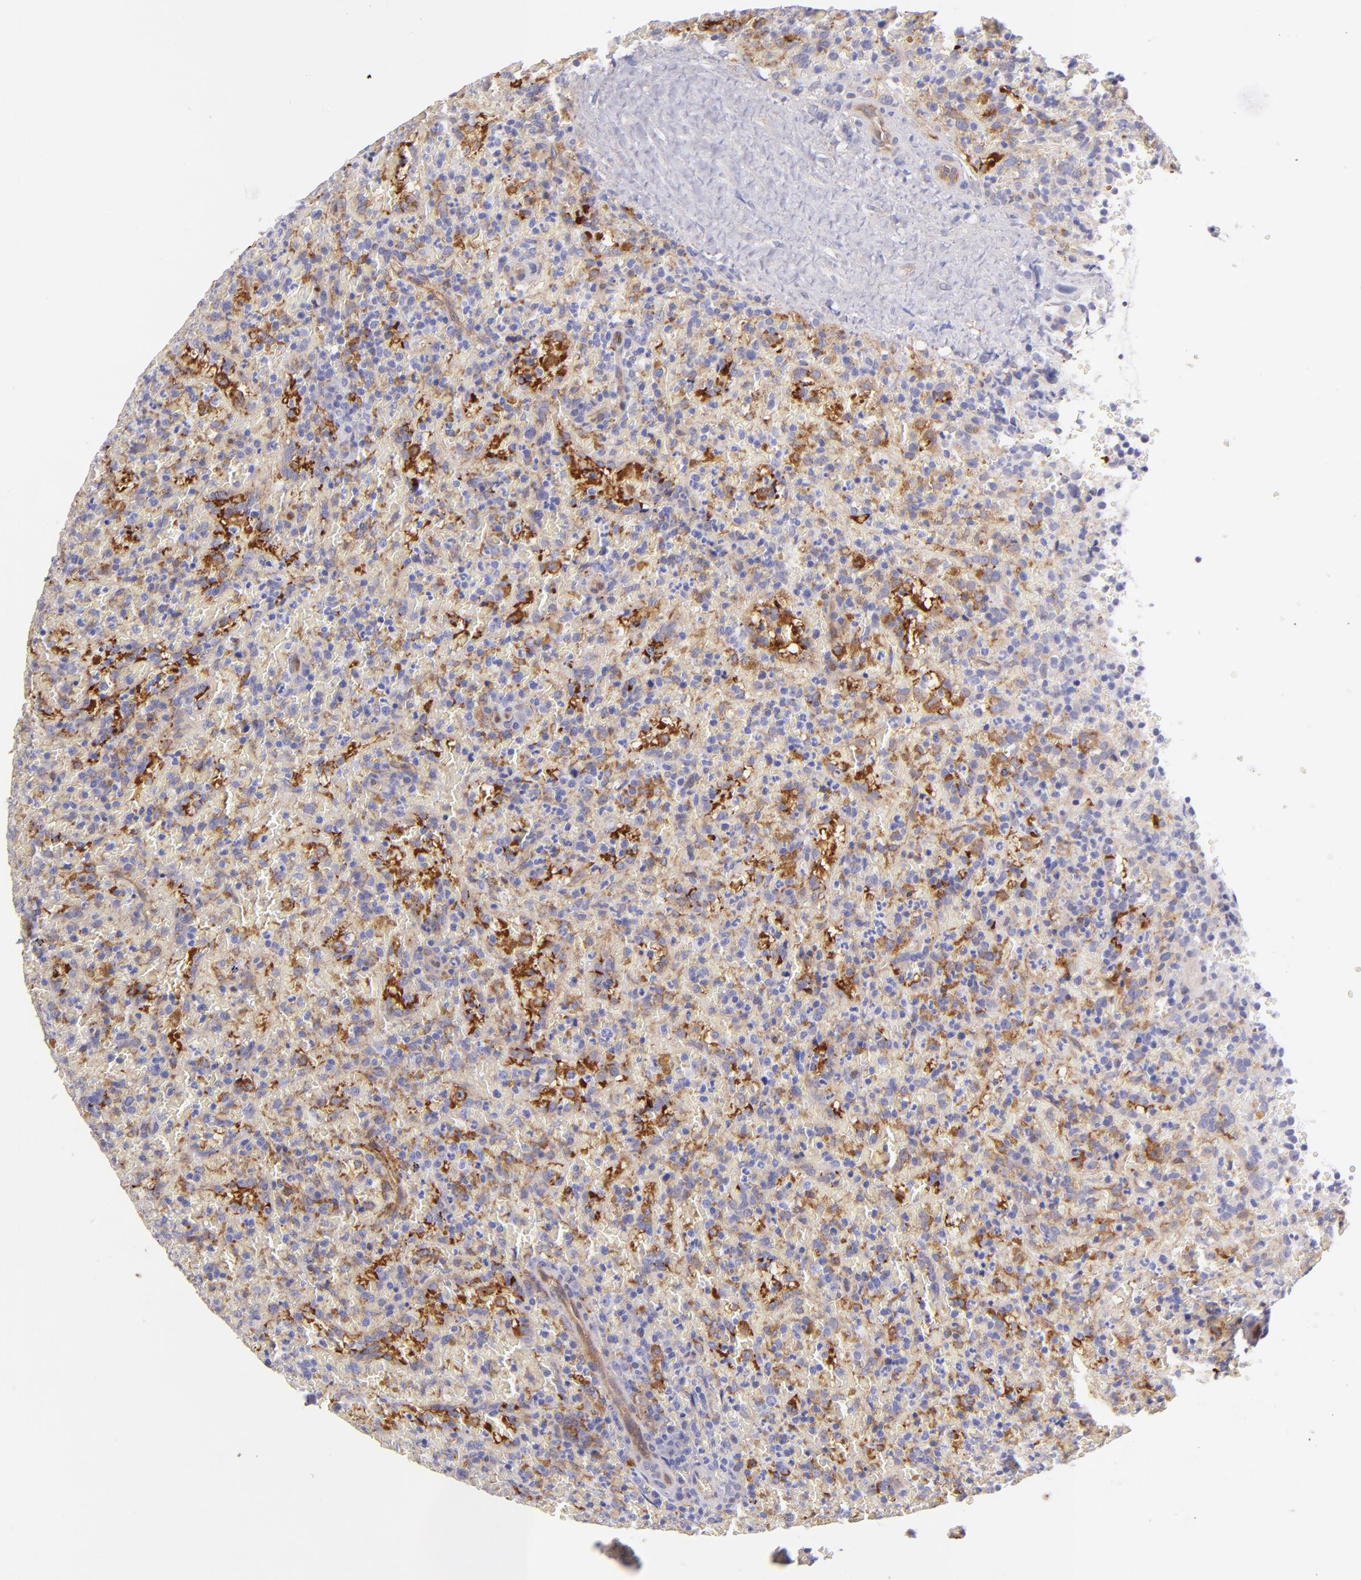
{"staining": {"intensity": "negative", "quantity": "none", "location": "none"}, "tissue": "lymphoma", "cell_type": "Tumor cells", "image_type": "cancer", "snomed": [{"axis": "morphology", "description": "Malignant lymphoma, non-Hodgkin's type, High grade"}, {"axis": "topography", "description": "Spleen"}, {"axis": "topography", "description": "Lymph node"}], "caption": "DAB immunohistochemical staining of lymphoma exhibits no significant expression in tumor cells.", "gene": "SH2D4A", "patient": {"sex": "female", "age": 70}}